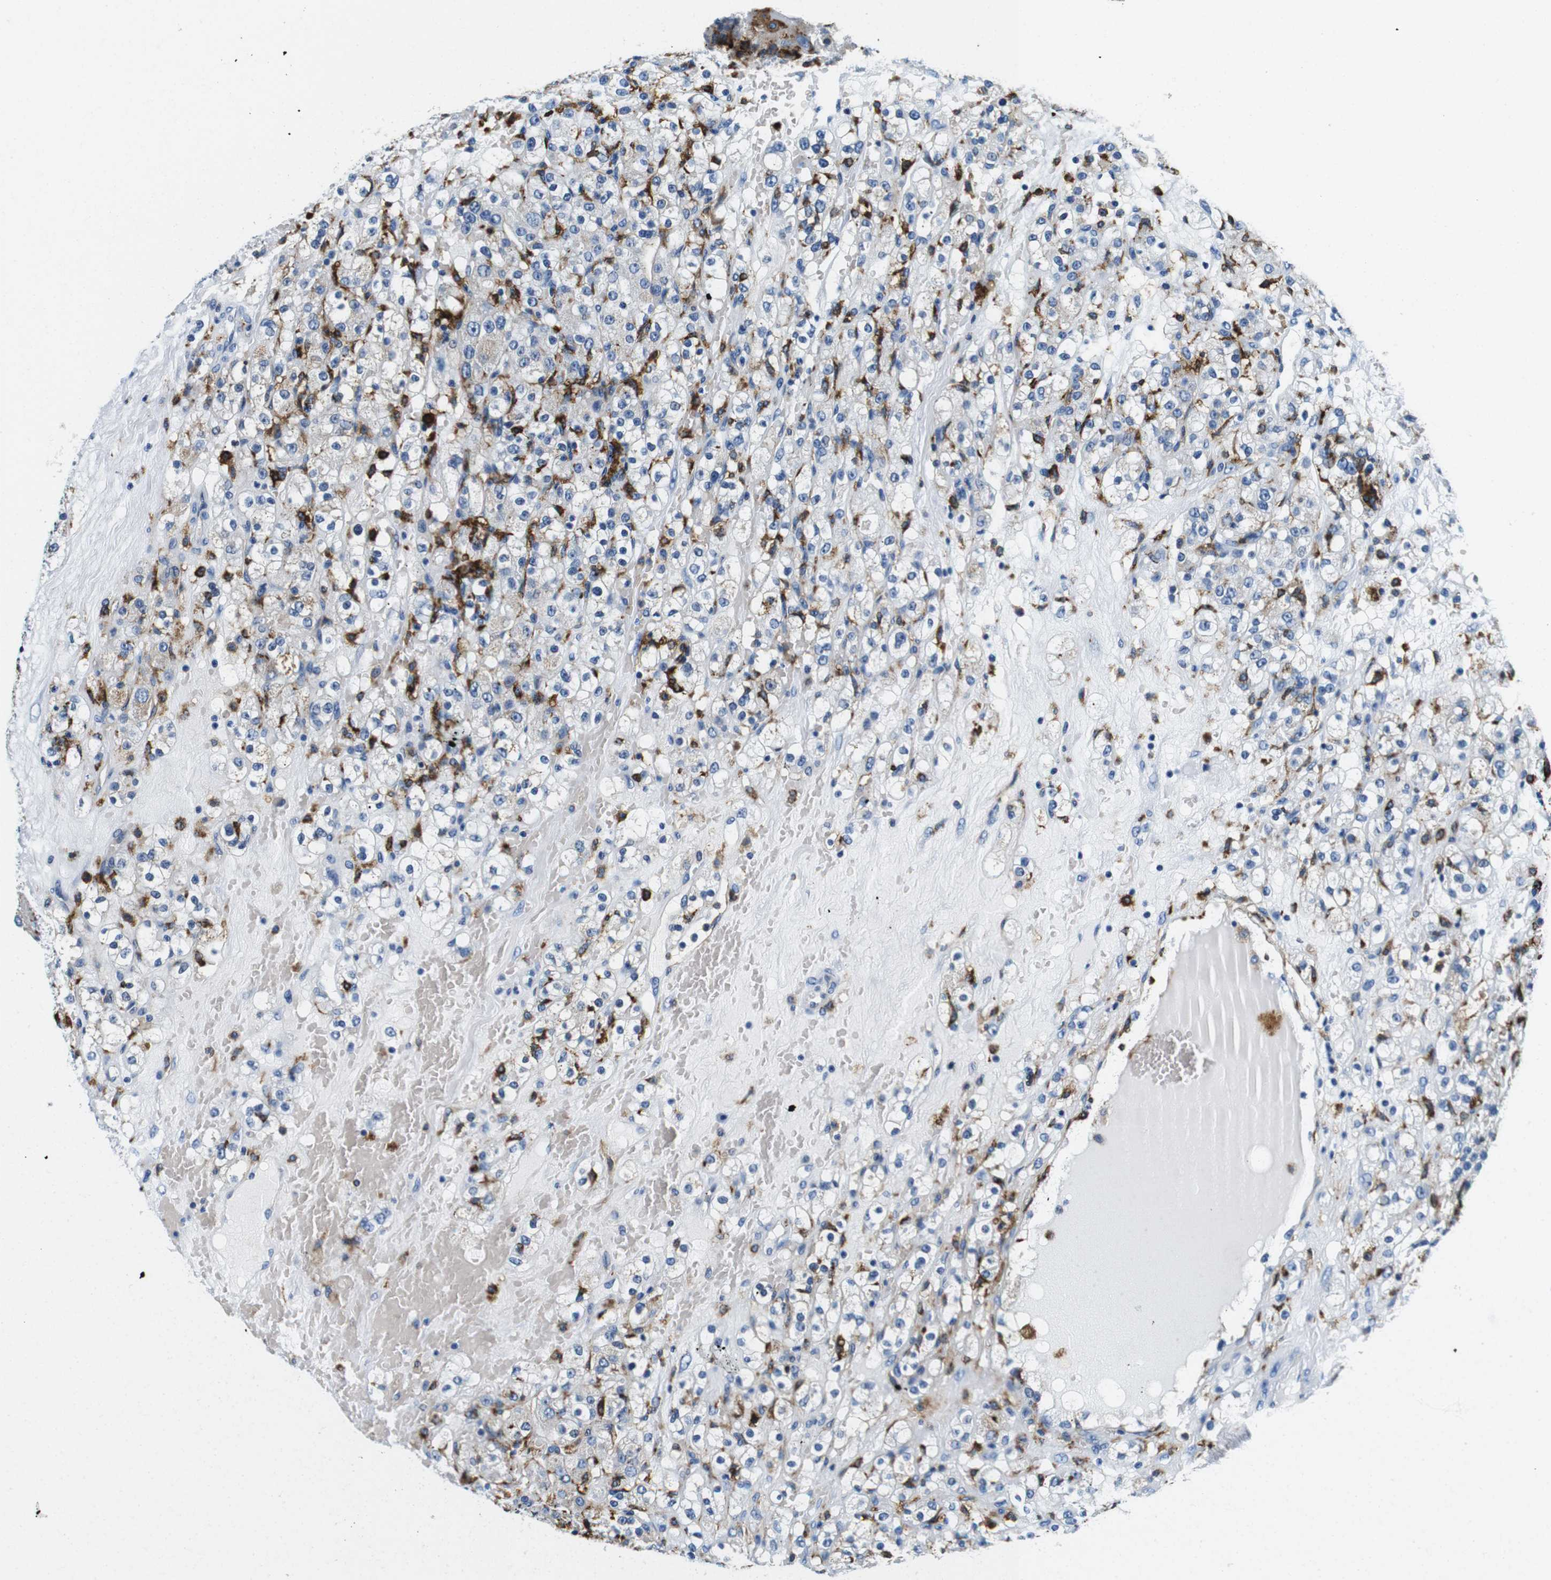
{"staining": {"intensity": "moderate", "quantity": "<25%", "location": "cytoplasmic/membranous"}, "tissue": "renal cancer", "cell_type": "Tumor cells", "image_type": "cancer", "snomed": [{"axis": "morphology", "description": "Normal tissue, NOS"}, {"axis": "morphology", "description": "Adenocarcinoma, NOS"}, {"axis": "topography", "description": "Kidney"}], "caption": "Human renal adenocarcinoma stained for a protein (brown) shows moderate cytoplasmic/membranous positive expression in approximately <25% of tumor cells.", "gene": "HLA-DRB1", "patient": {"sex": "male", "age": 61}}